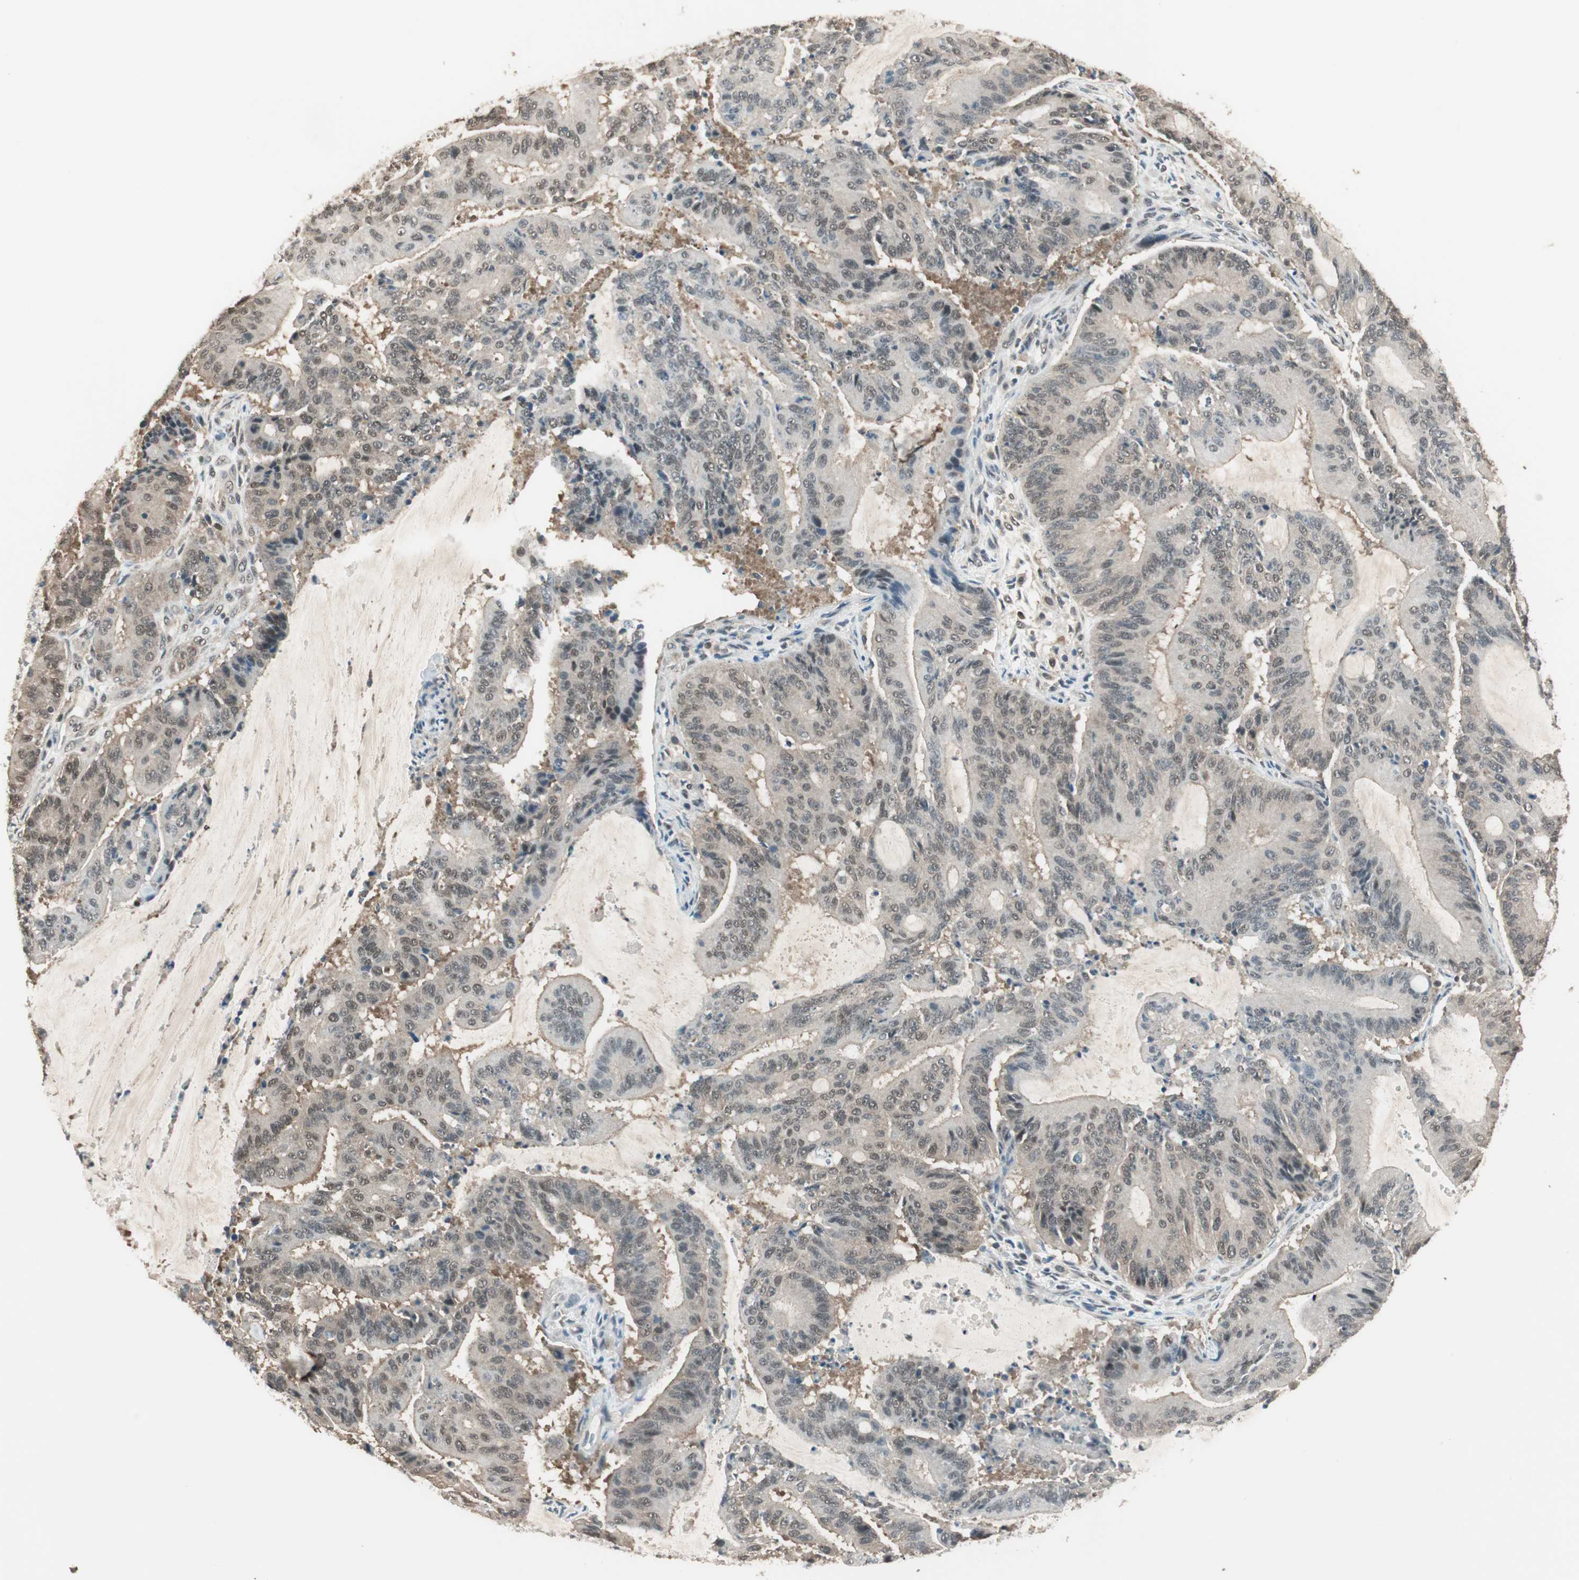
{"staining": {"intensity": "weak", "quantity": "<25%", "location": "cytoplasmic/membranous,nuclear"}, "tissue": "liver cancer", "cell_type": "Tumor cells", "image_type": "cancer", "snomed": [{"axis": "morphology", "description": "Cholangiocarcinoma"}, {"axis": "topography", "description": "Liver"}], "caption": "Tumor cells show no significant staining in liver cancer.", "gene": "USP5", "patient": {"sex": "female", "age": 73}}